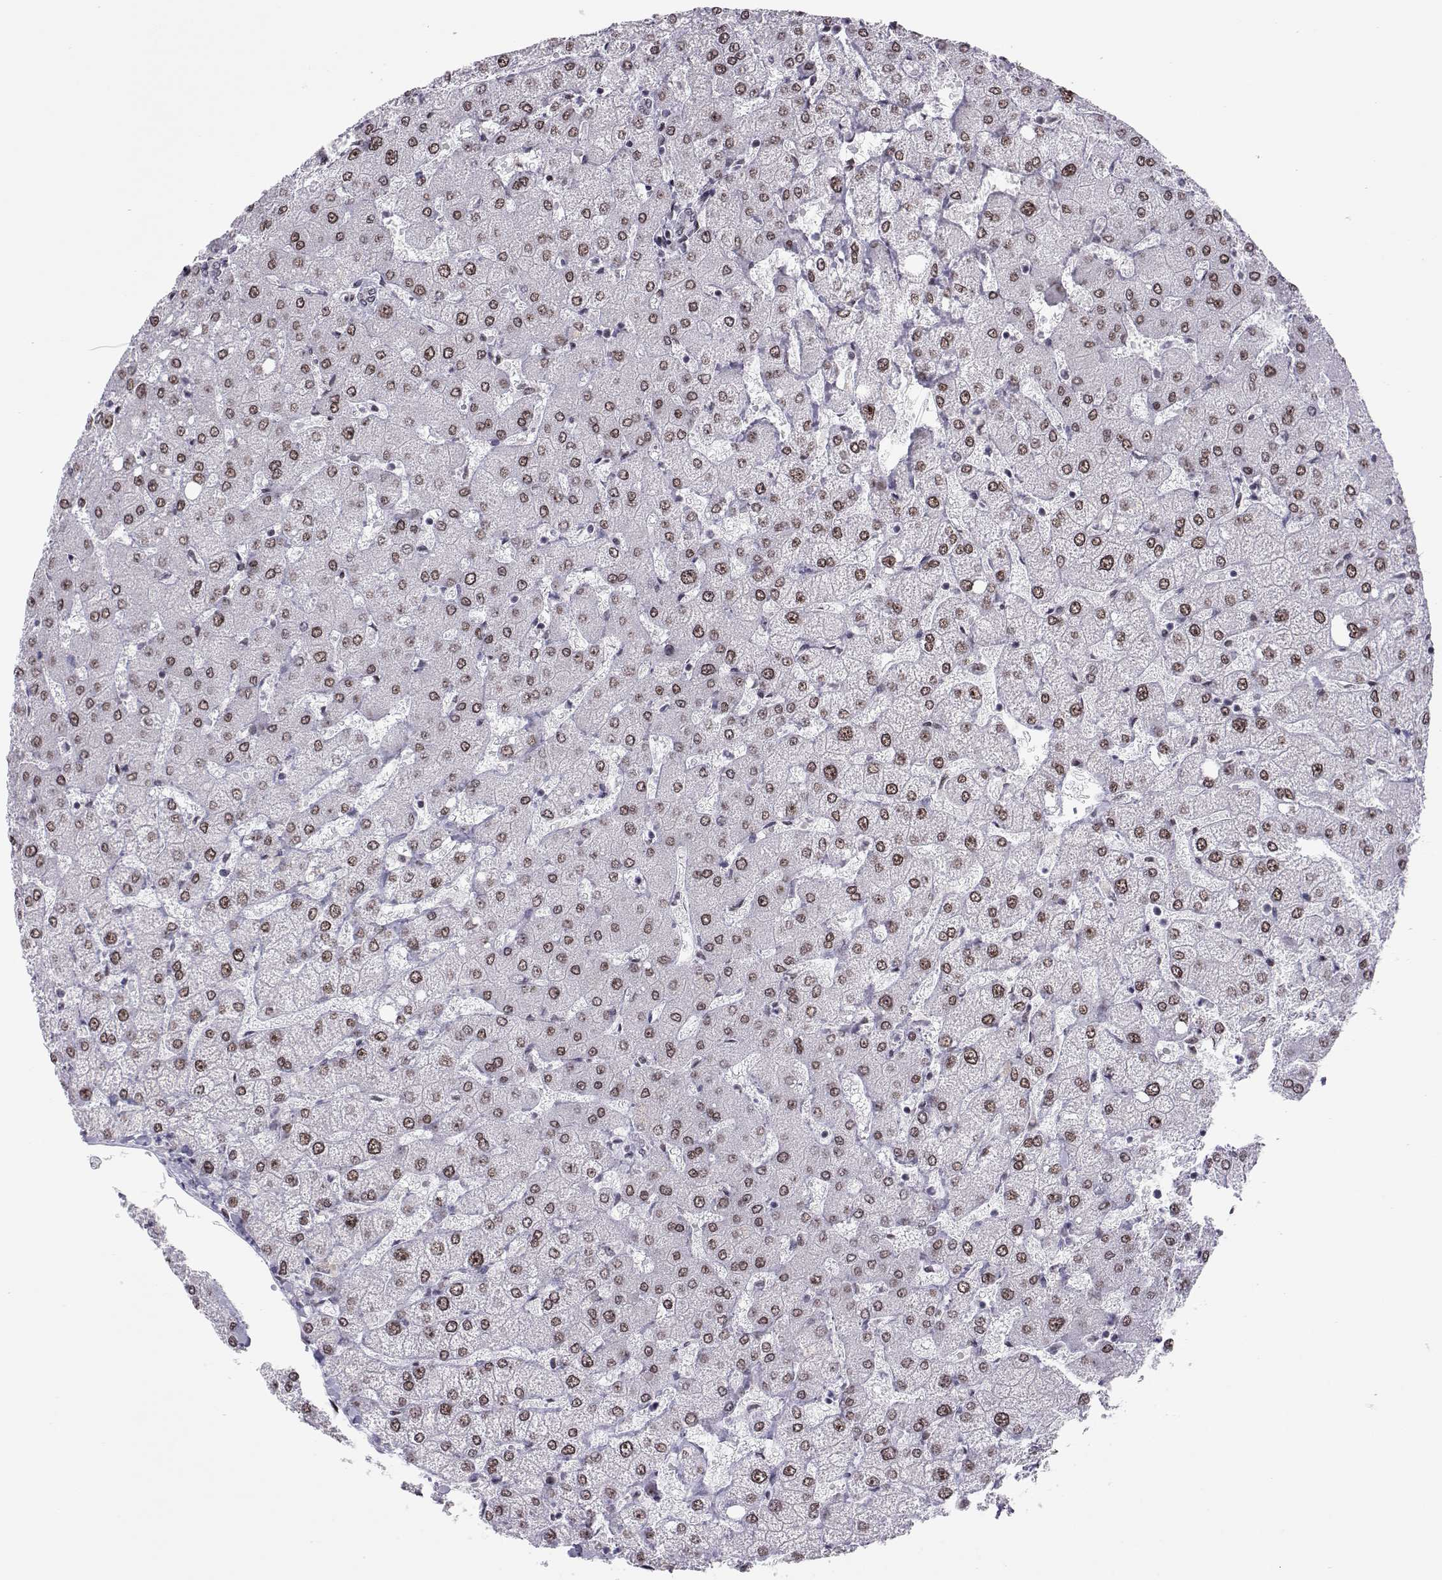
{"staining": {"intensity": "negative", "quantity": "none", "location": "none"}, "tissue": "liver", "cell_type": "Cholangiocytes", "image_type": "normal", "snomed": [{"axis": "morphology", "description": "Normal tissue, NOS"}, {"axis": "topography", "description": "Liver"}], "caption": "The immunohistochemistry (IHC) photomicrograph has no significant positivity in cholangiocytes of liver.", "gene": "SIX6", "patient": {"sex": "female", "age": 54}}